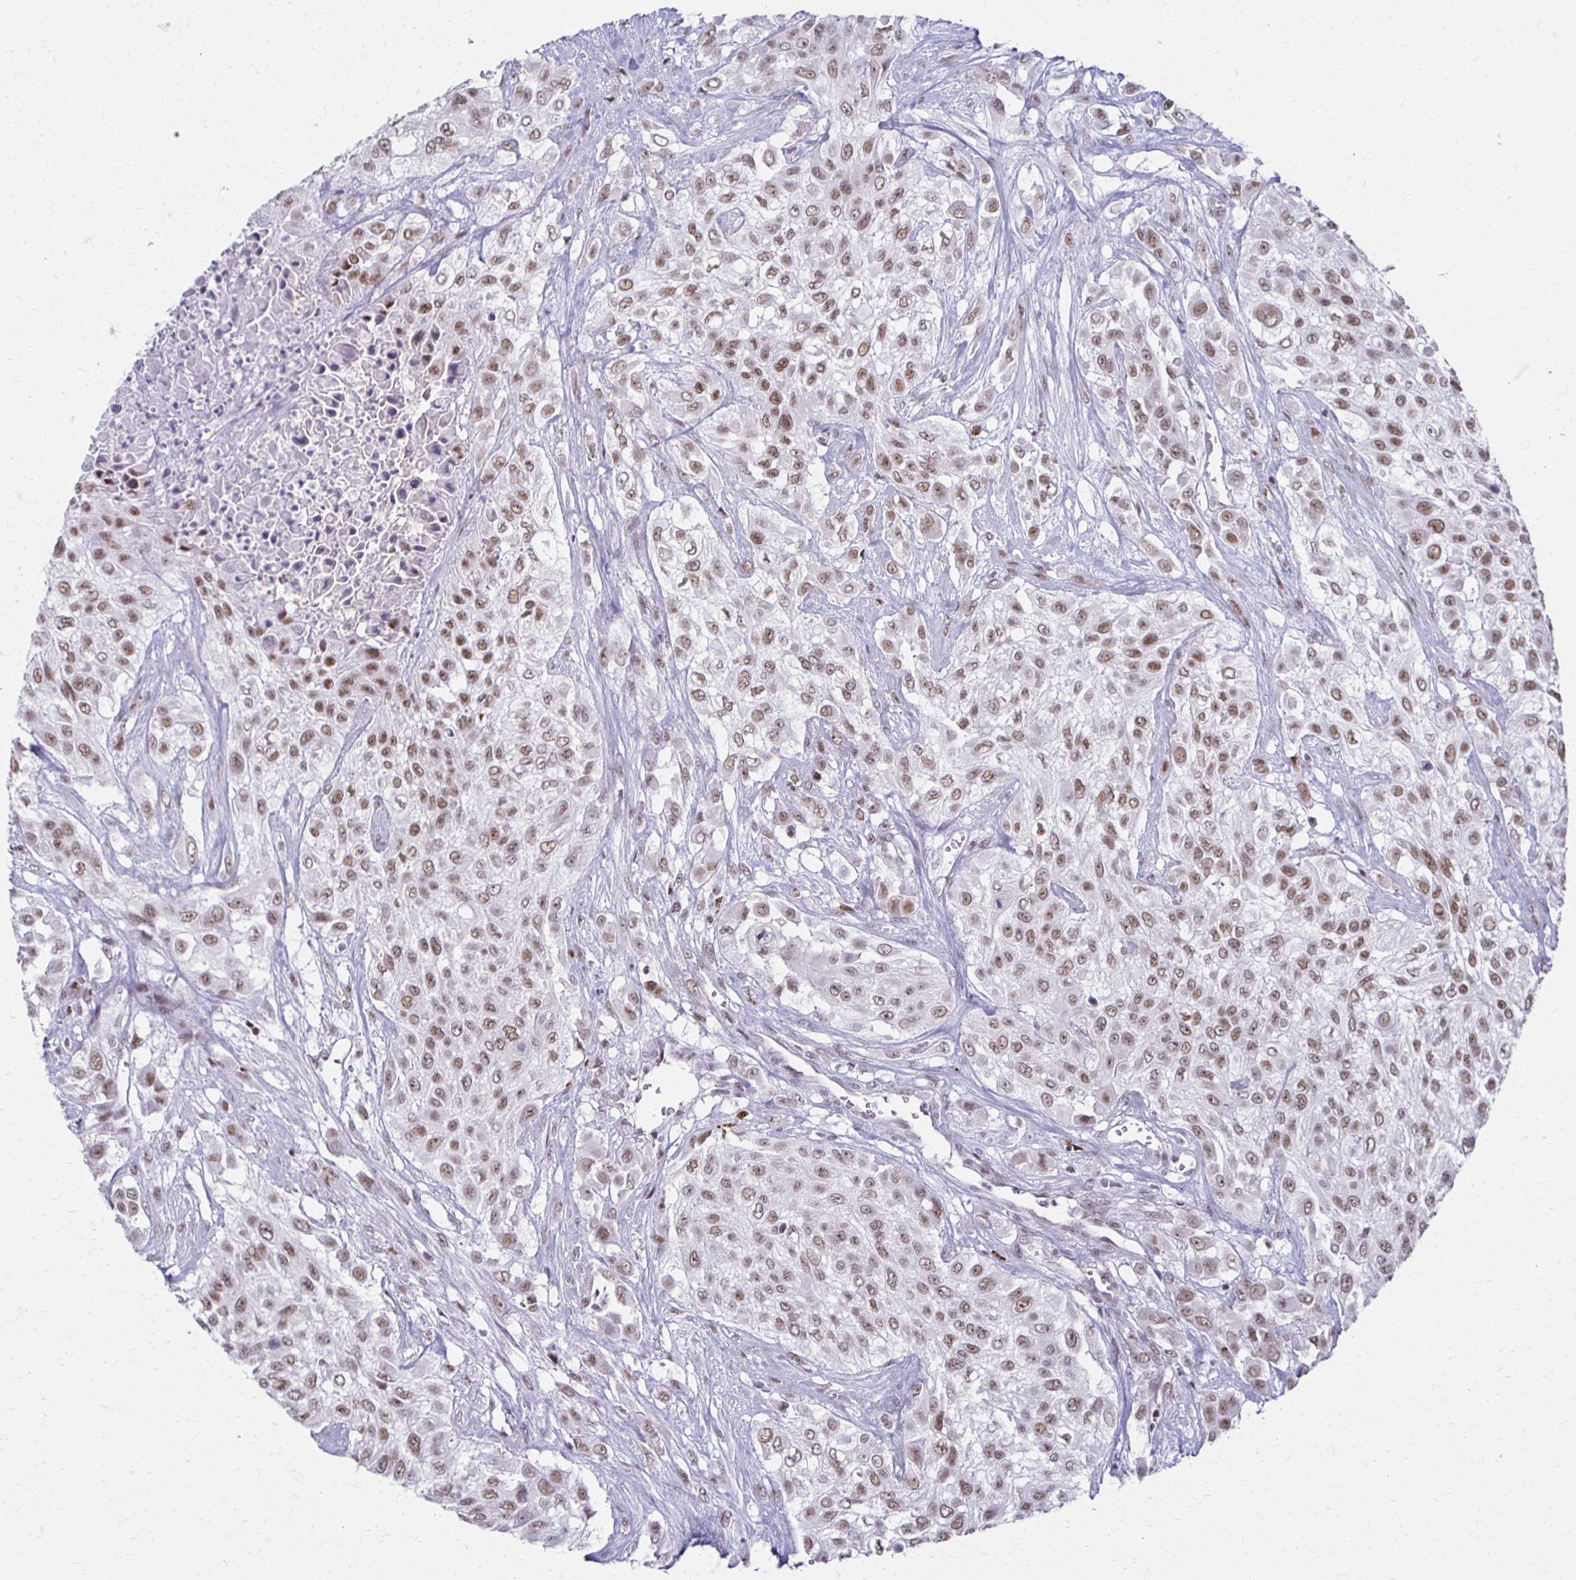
{"staining": {"intensity": "moderate", "quantity": ">75%", "location": "nuclear"}, "tissue": "urothelial cancer", "cell_type": "Tumor cells", "image_type": "cancer", "snomed": [{"axis": "morphology", "description": "Urothelial carcinoma, High grade"}, {"axis": "topography", "description": "Urinary bladder"}], "caption": "There is medium levels of moderate nuclear staining in tumor cells of high-grade urothelial carcinoma, as demonstrated by immunohistochemical staining (brown color).", "gene": "IRF7", "patient": {"sex": "male", "age": 57}}